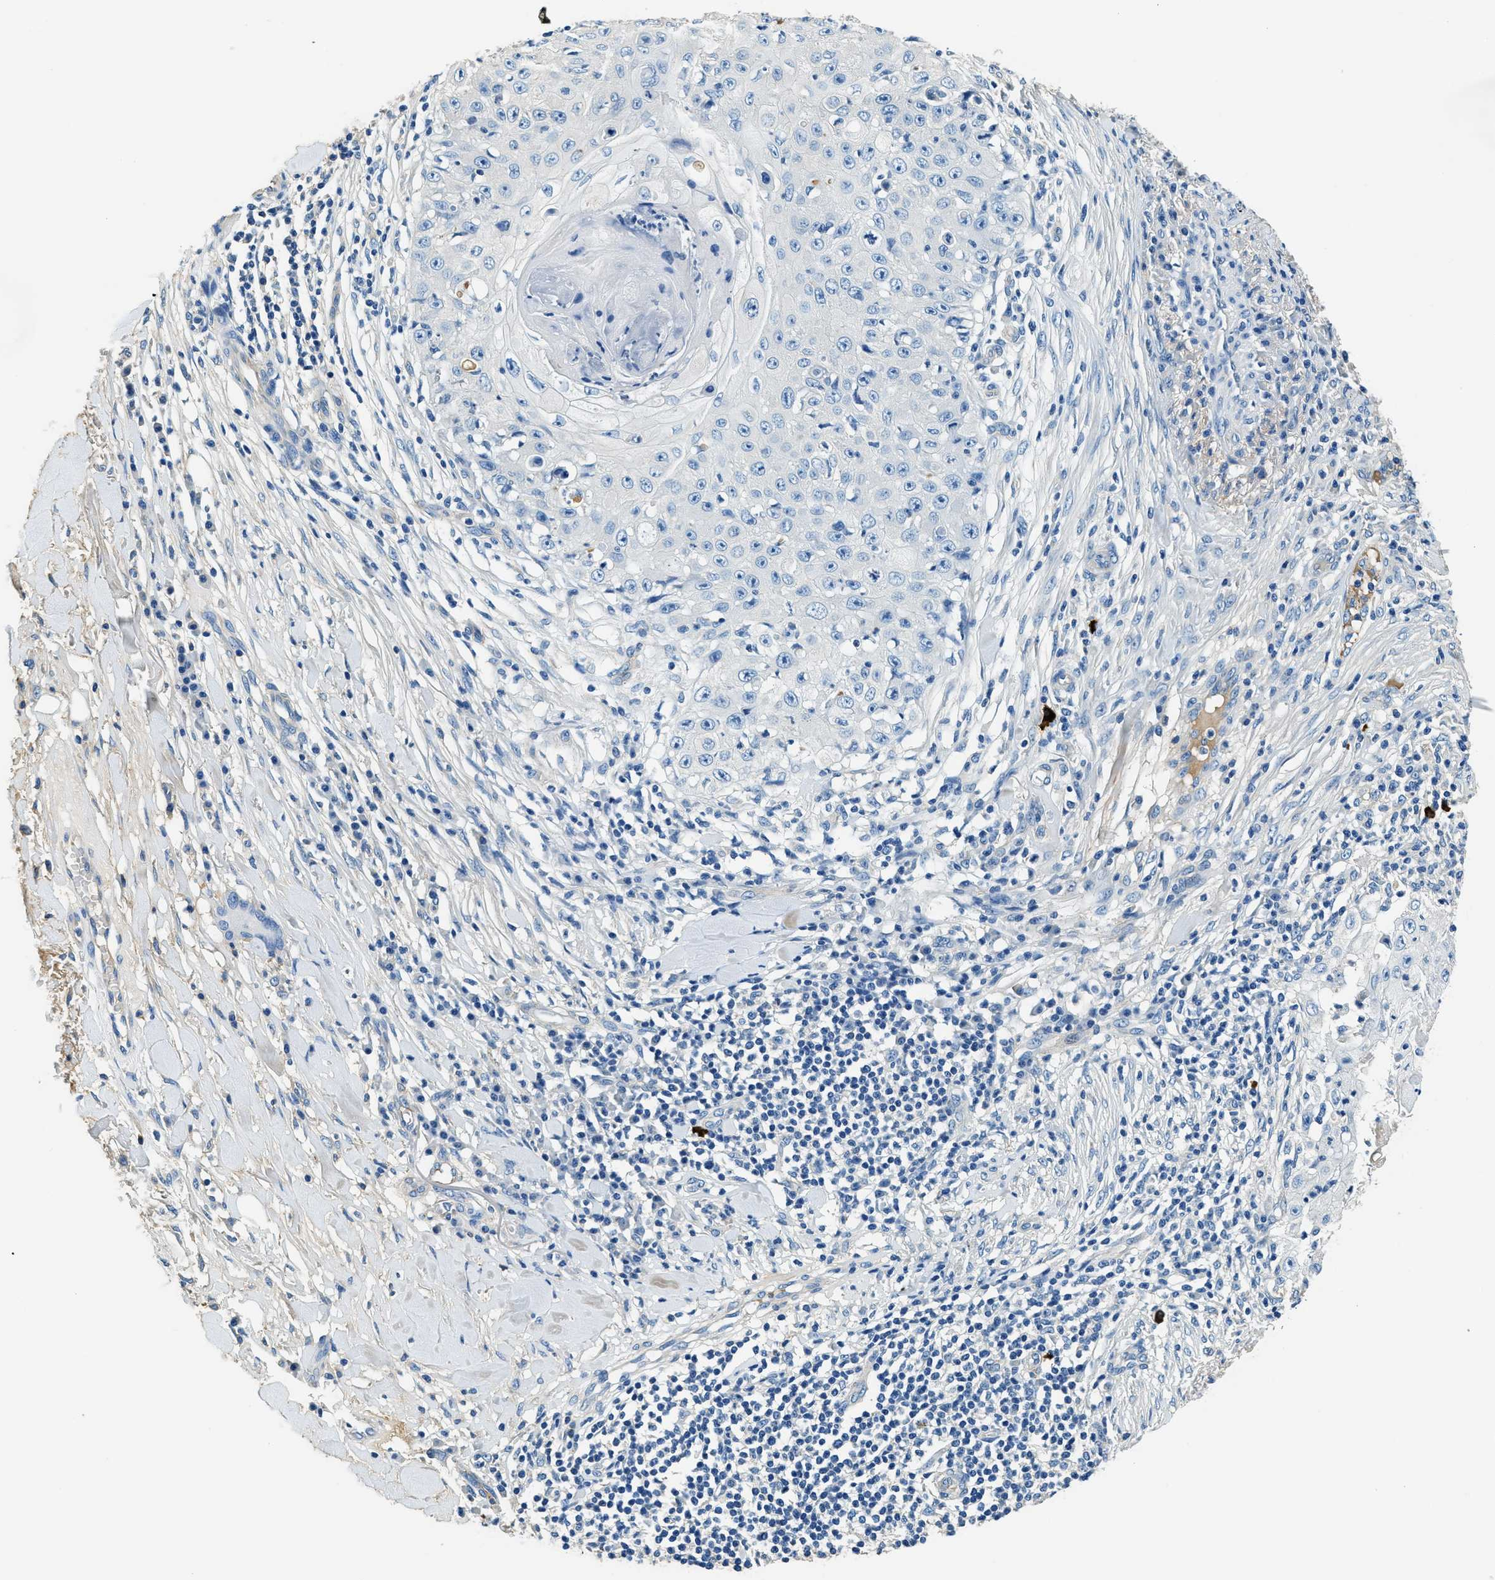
{"staining": {"intensity": "negative", "quantity": "none", "location": "none"}, "tissue": "skin cancer", "cell_type": "Tumor cells", "image_type": "cancer", "snomed": [{"axis": "morphology", "description": "Squamous cell carcinoma, NOS"}, {"axis": "topography", "description": "Skin"}], "caption": "Immunohistochemistry image of neoplastic tissue: skin cancer (squamous cell carcinoma) stained with DAB (3,3'-diaminobenzidine) reveals no significant protein expression in tumor cells.", "gene": "TMEM186", "patient": {"sex": "male", "age": 86}}